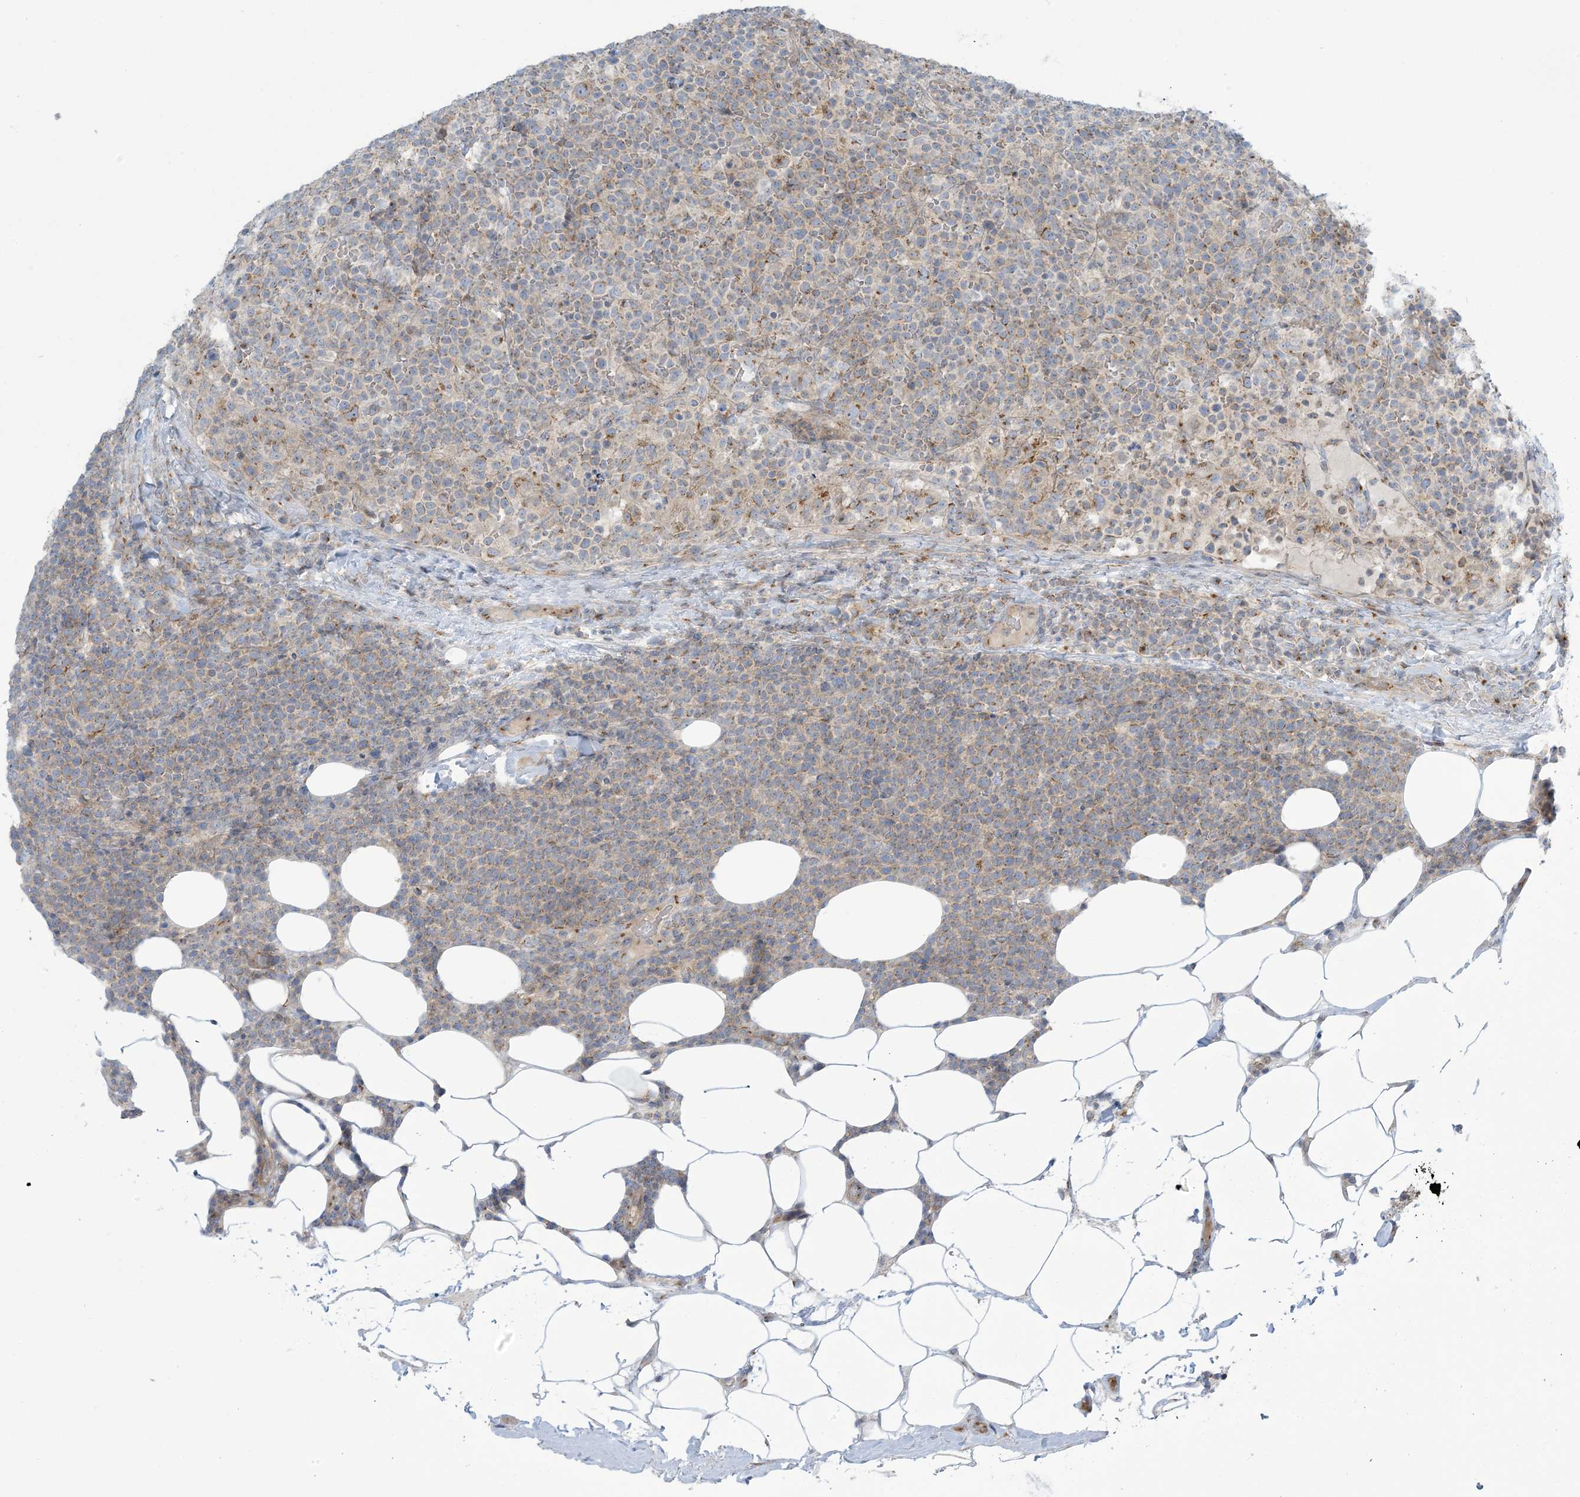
{"staining": {"intensity": "weak", "quantity": "25%-75%", "location": "cytoplasmic/membranous"}, "tissue": "lymphoma", "cell_type": "Tumor cells", "image_type": "cancer", "snomed": [{"axis": "morphology", "description": "Malignant lymphoma, non-Hodgkin's type, High grade"}, {"axis": "topography", "description": "Lymph node"}], "caption": "DAB (3,3'-diaminobenzidine) immunohistochemical staining of malignant lymphoma, non-Hodgkin's type (high-grade) reveals weak cytoplasmic/membranous protein expression in about 25%-75% of tumor cells.", "gene": "AFTPH", "patient": {"sex": "male", "age": 61}}